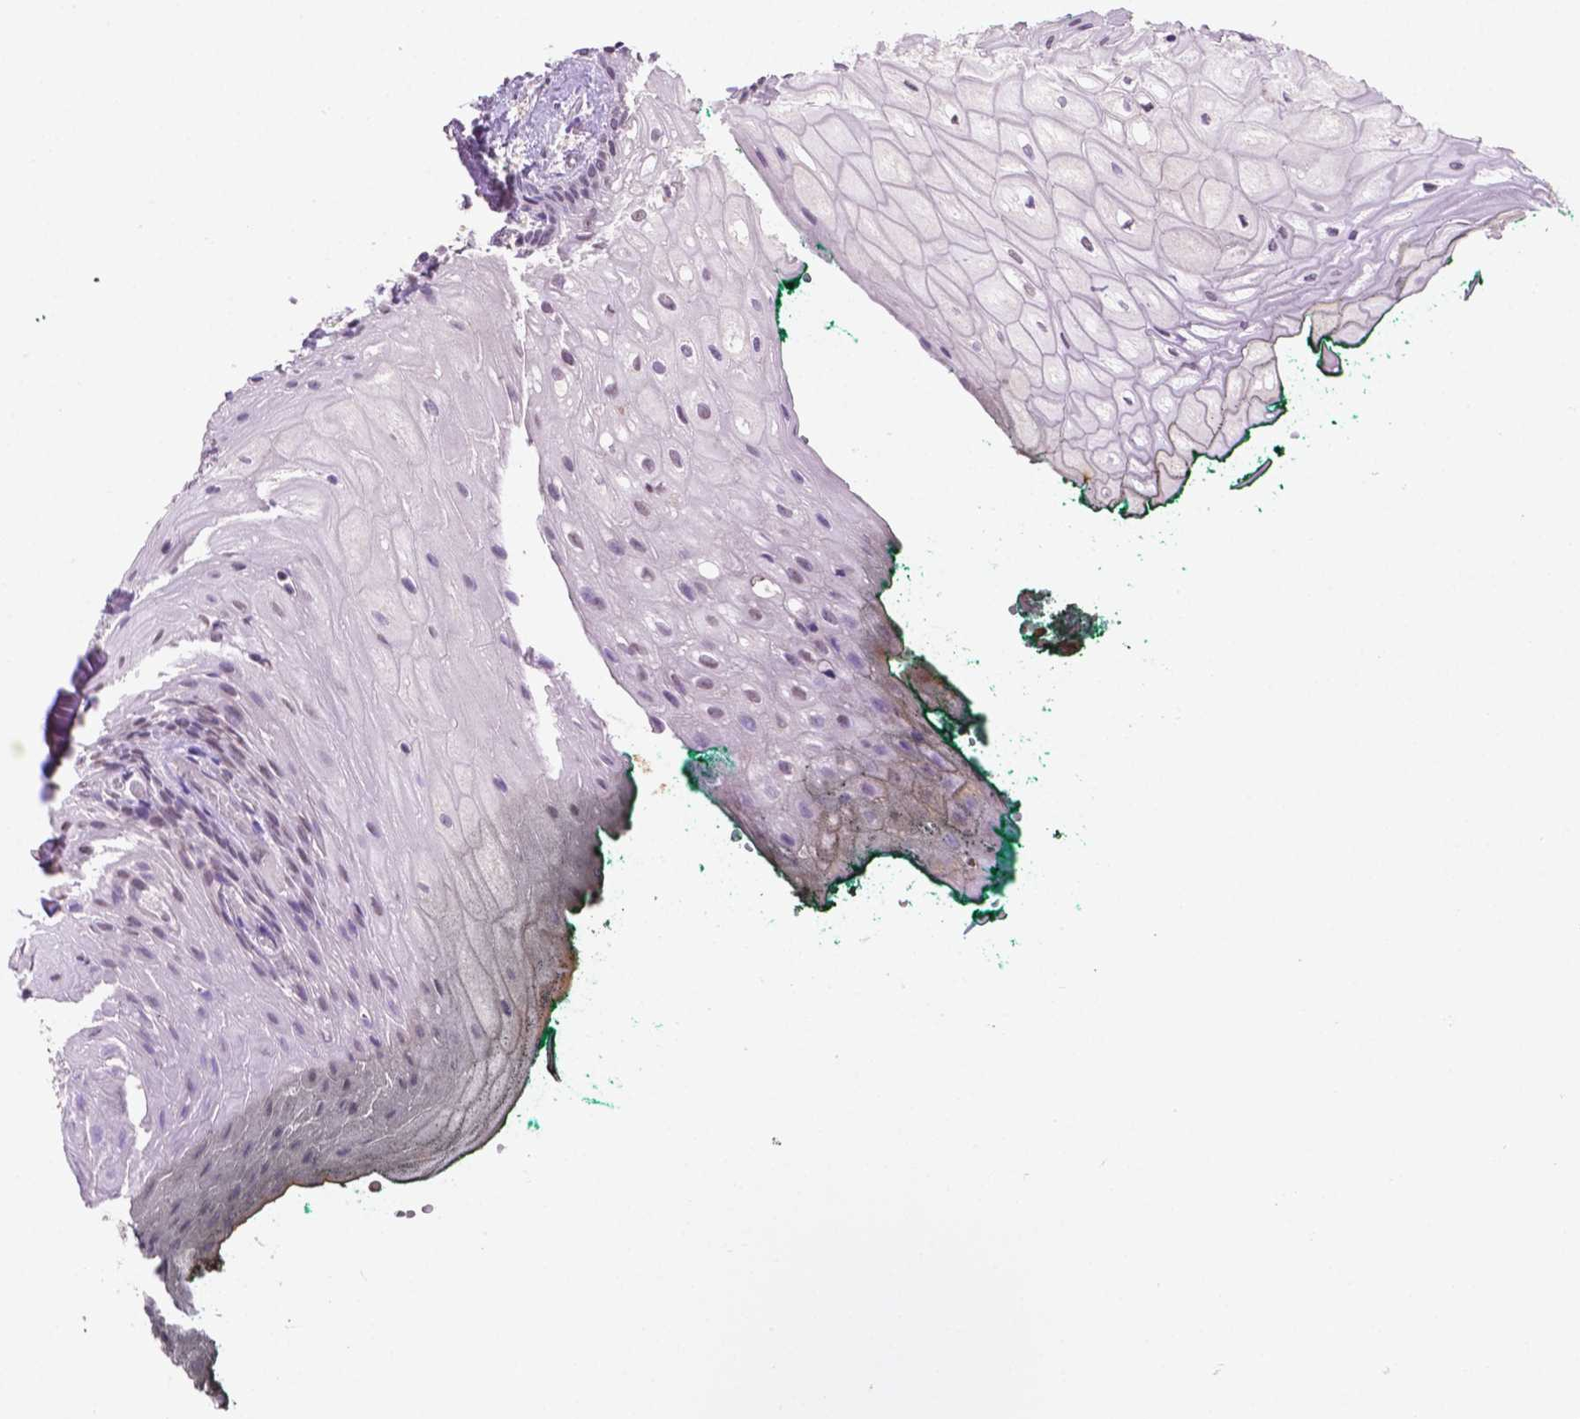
{"staining": {"intensity": "weak", "quantity": ">75%", "location": "nuclear"}, "tissue": "oral mucosa", "cell_type": "Squamous epithelial cells", "image_type": "normal", "snomed": [{"axis": "morphology", "description": "Normal tissue, NOS"}, {"axis": "topography", "description": "Oral tissue"}, {"axis": "topography", "description": "Head-Neck"}], "caption": "The photomicrograph reveals immunohistochemical staining of normal oral mucosa. There is weak nuclear staining is appreciated in approximately >75% of squamous epithelial cells. Nuclei are stained in blue.", "gene": "PTPN6", "patient": {"sex": "female", "age": 68}}